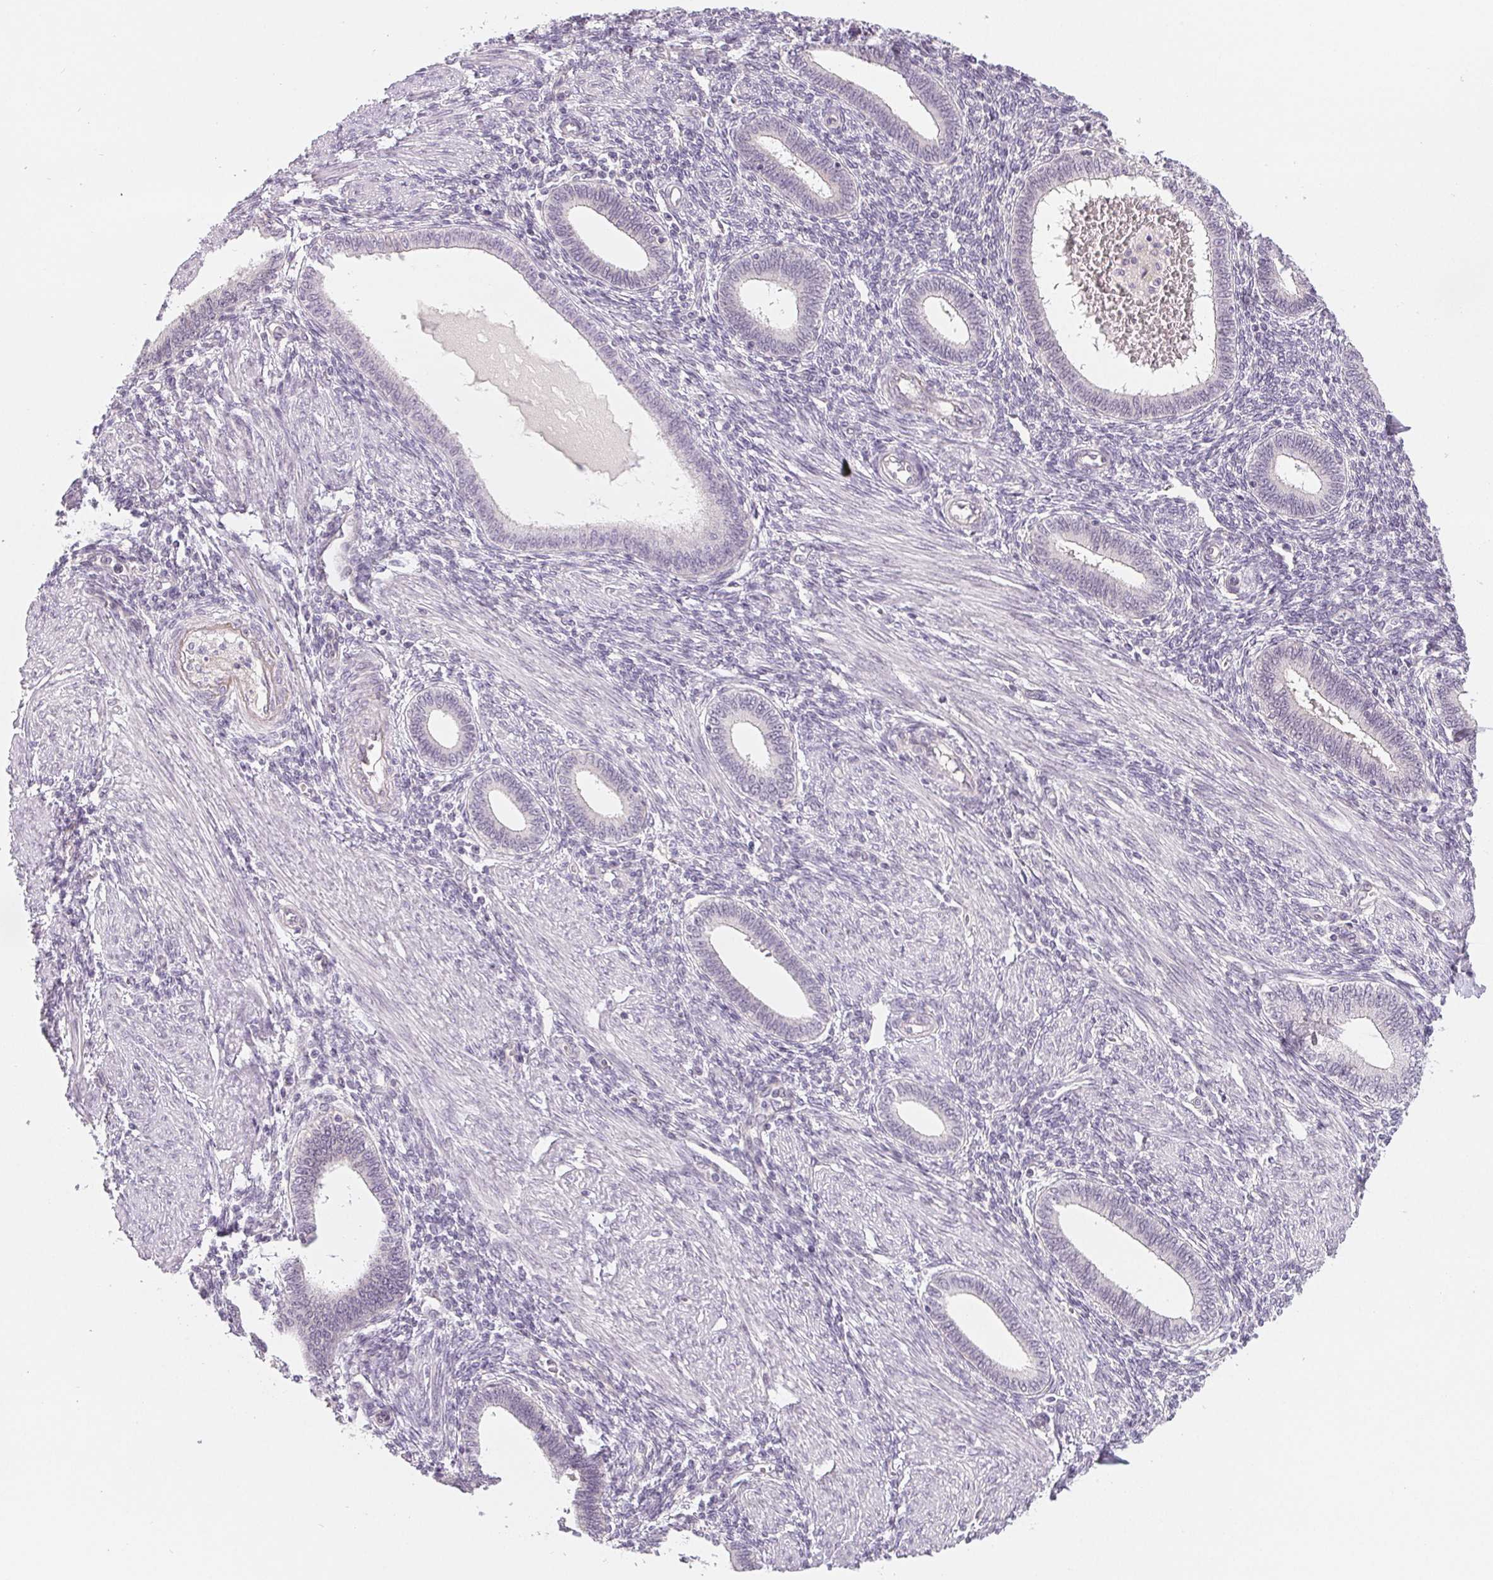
{"staining": {"intensity": "negative", "quantity": "none", "location": "none"}, "tissue": "endometrium", "cell_type": "Cells in endometrial stroma", "image_type": "normal", "snomed": [{"axis": "morphology", "description": "Normal tissue, NOS"}, {"axis": "topography", "description": "Endometrium"}], "caption": "The immunohistochemistry (IHC) histopathology image has no significant positivity in cells in endometrial stroma of endometrium.", "gene": "CFC1B", "patient": {"sex": "female", "age": 42}}